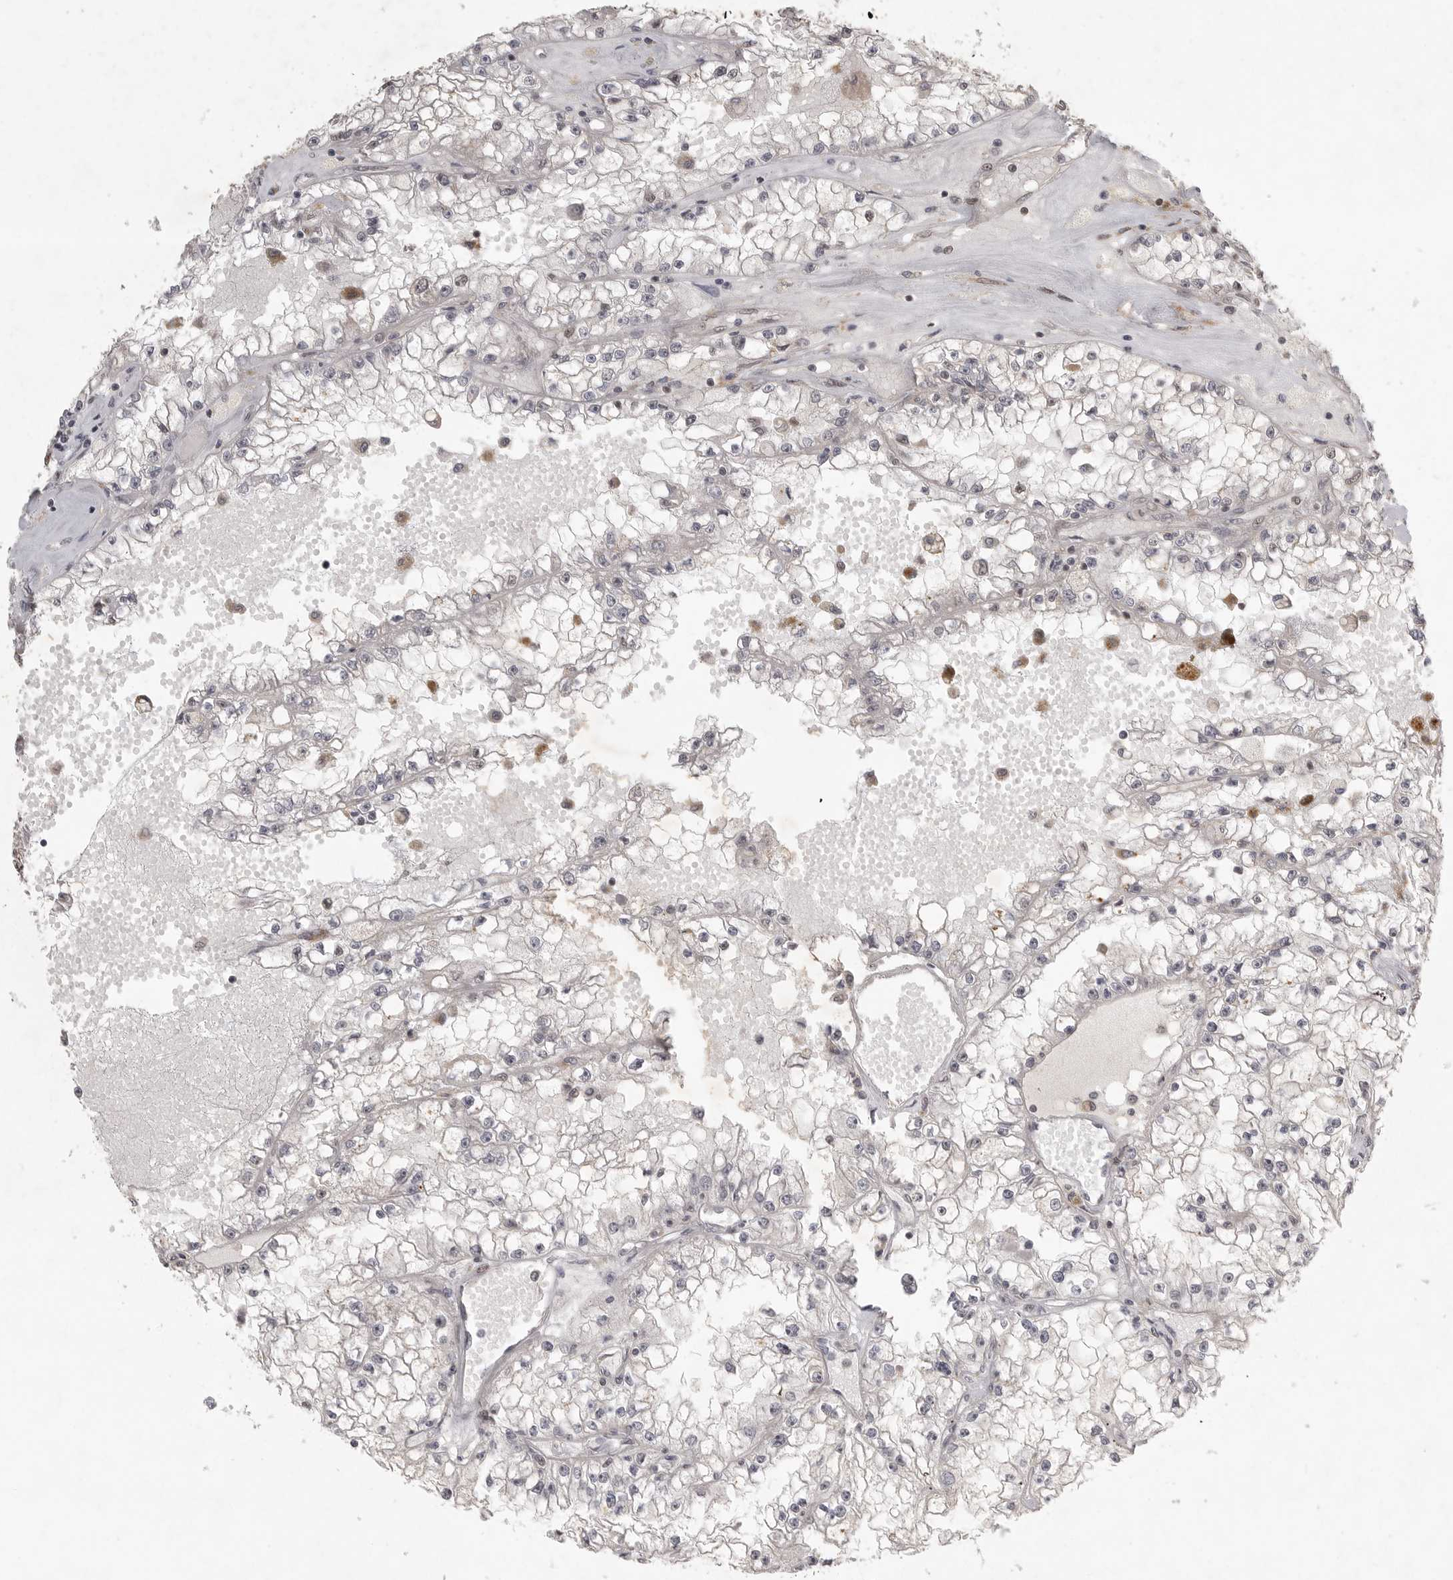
{"staining": {"intensity": "negative", "quantity": "none", "location": "none"}, "tissue": "renal cancer", "cell_type": "Tumor cells", "image_type": "cancer", "snomed": [{"axis": "morphology", "description": "Adenocarcinoma, NOS"}, {"axis": "topography", "description": "Kidney"}], "caption": "An image of human renal cancer (adenocarcinoma) is negative for staining in tumor cells.", "gene": "POMP", "patient": {"sex": "male", "age": 56}}